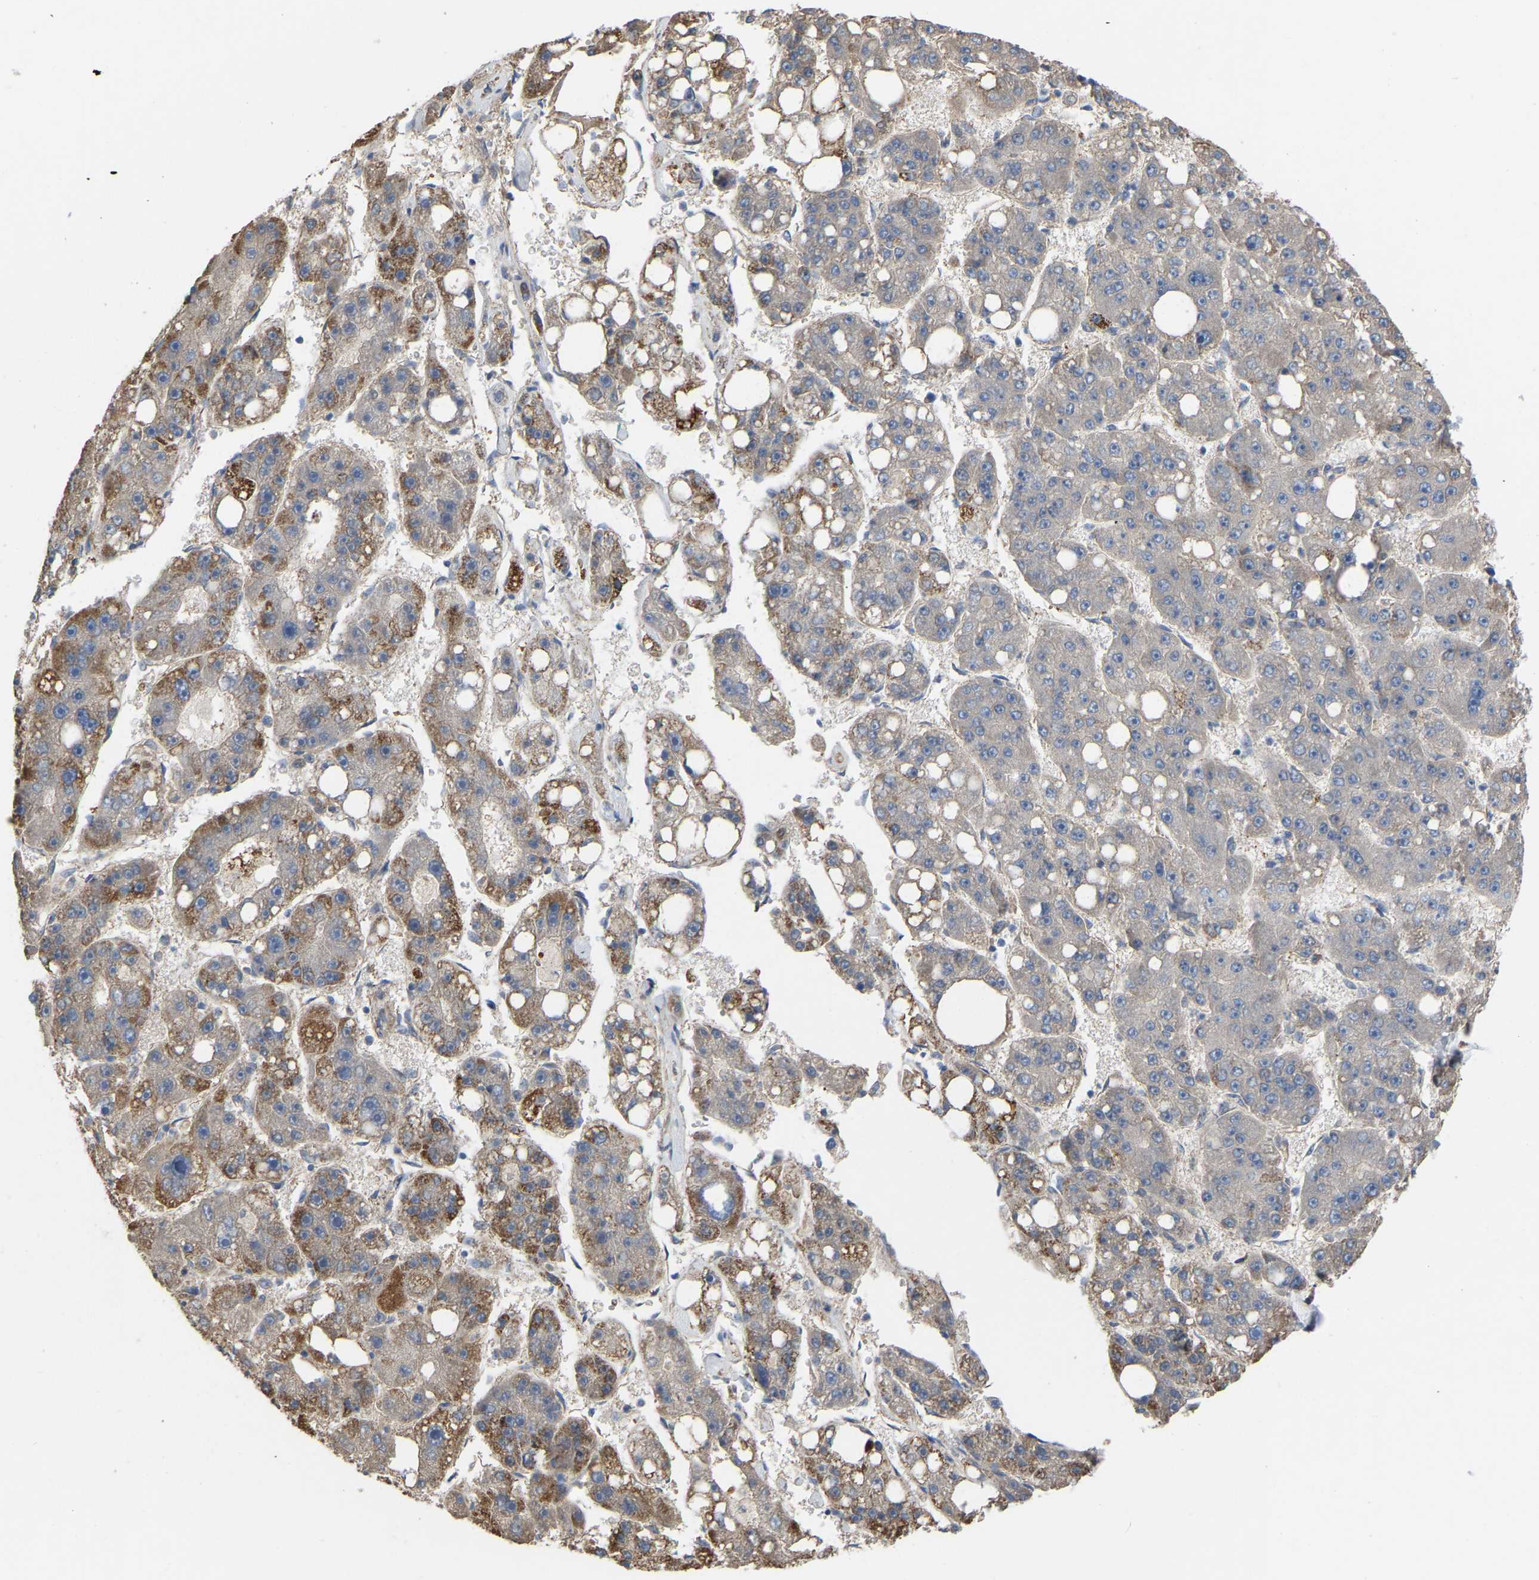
{"staining": {"intensity": "moderate", "quantity": "25%-75%", "location": "cytoplasmic/membranous"}, "tissue": "liver cancer", "cell_type": "Tumor cells", "image_type": "cancer", "snomed": [{"axis": "morphology", "description": "Carcinoma, Hepatocellular, NOS"}, {"axis": "topography", "description": "Liver"}], "caption": "An IHC photomicrograph of neoplastic tissue is shown. Protein staining in brown highlights moderate cytoplasmic/membranous positivity in hepatocellular carcinoma (liver) within tumor cells.", "gene": "BCL10", "patient": {"sex": "female", "age": 61}}